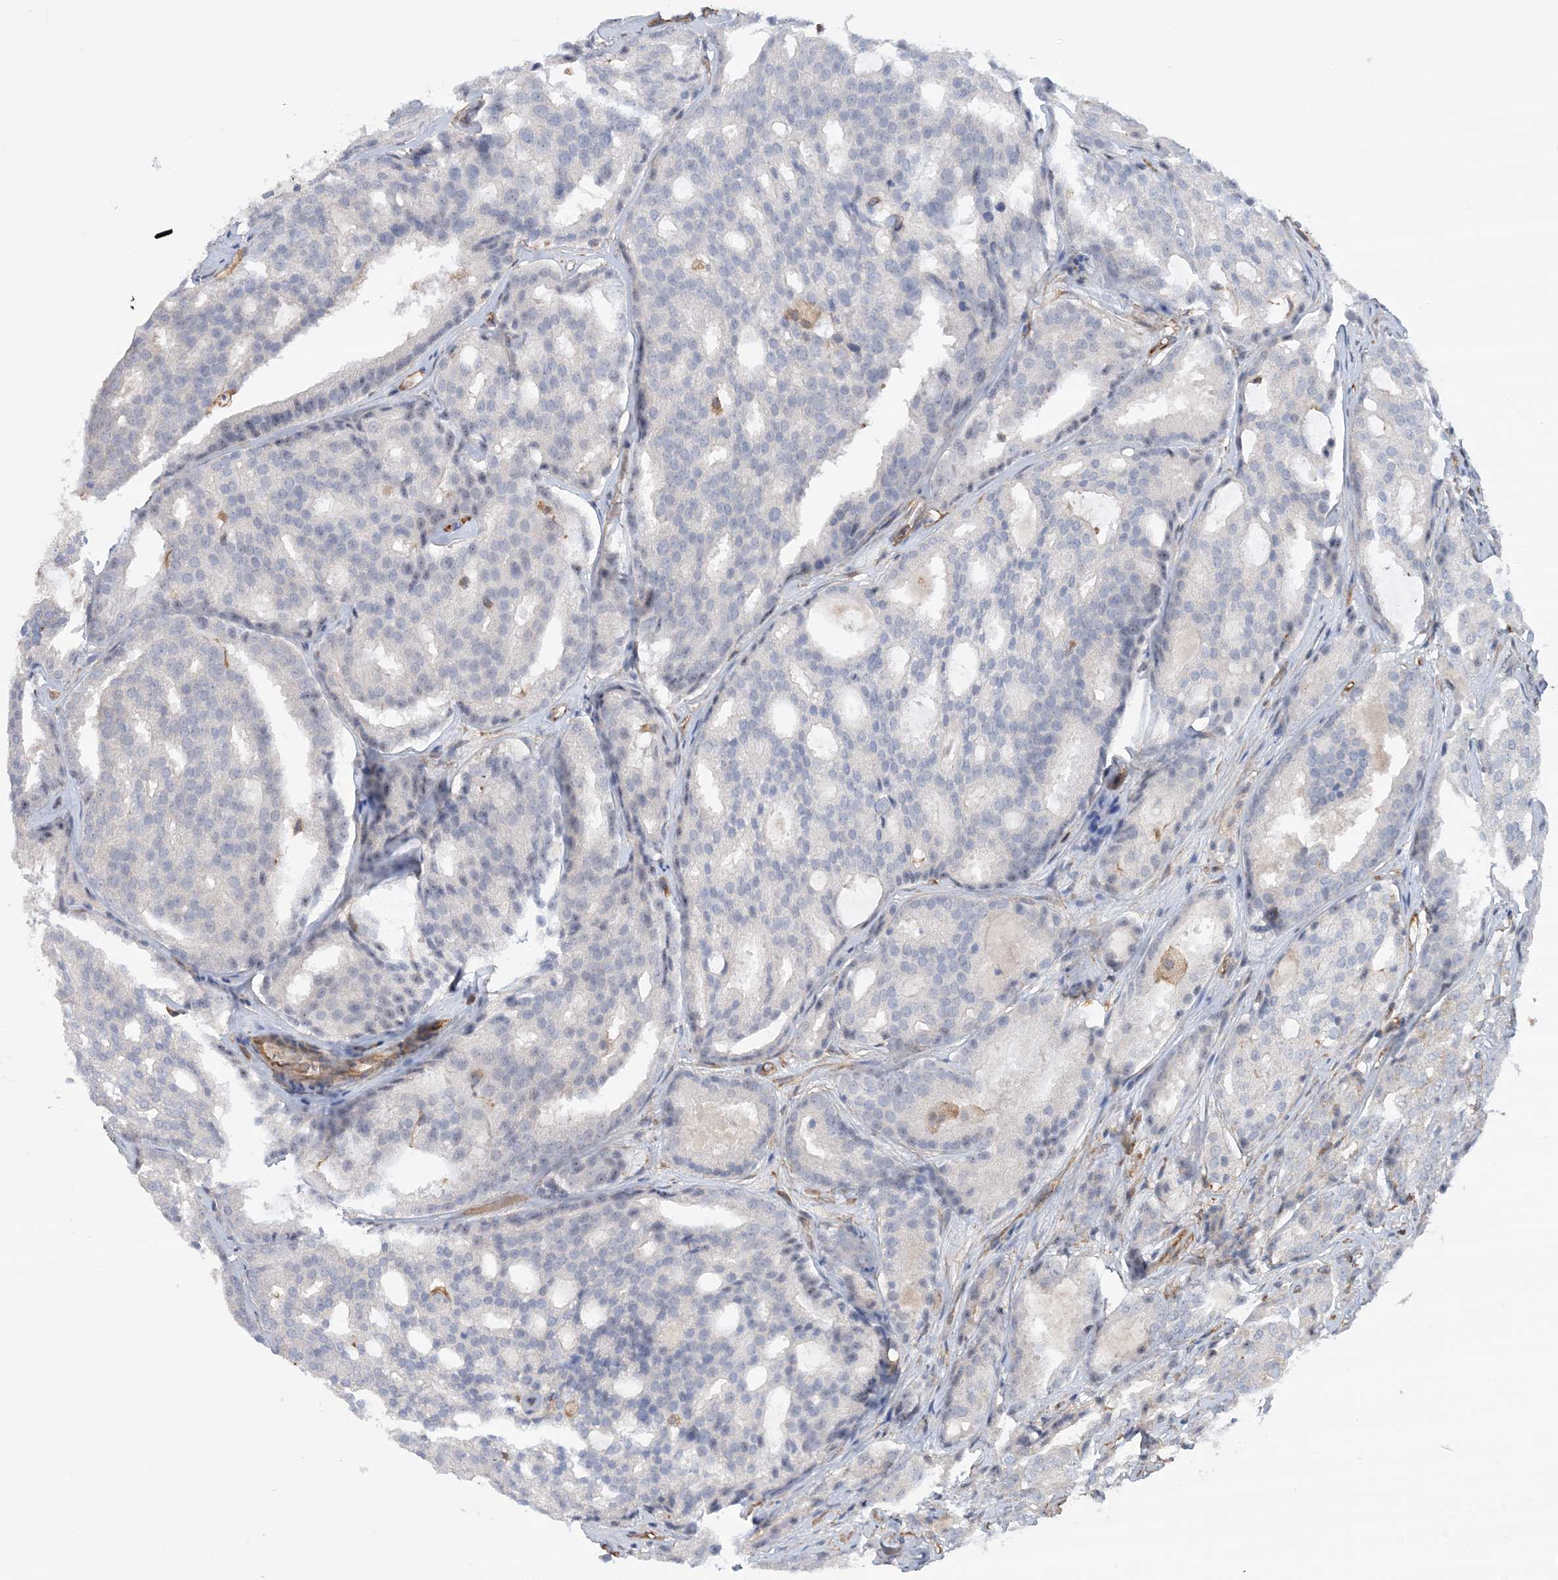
{"staining": {"intensity": "negative", "quantity": "none", "location": "none"}, "tissue": "prostate cancer", "cell_type": "Tumor cells", "image_type": "cancer", "snomed": [{"axis": "morphology", "description": "Adenocarcinoma, High grade"}, {"axis": "topography", "description": "Prostate"}], "caption": "Immunohistochemistry of prostate cancer shows no staining in tumor cells. Nuclei are stained in blue.", "gene": "ZNF821", "patient": {"sex": "male", "age": 64}}